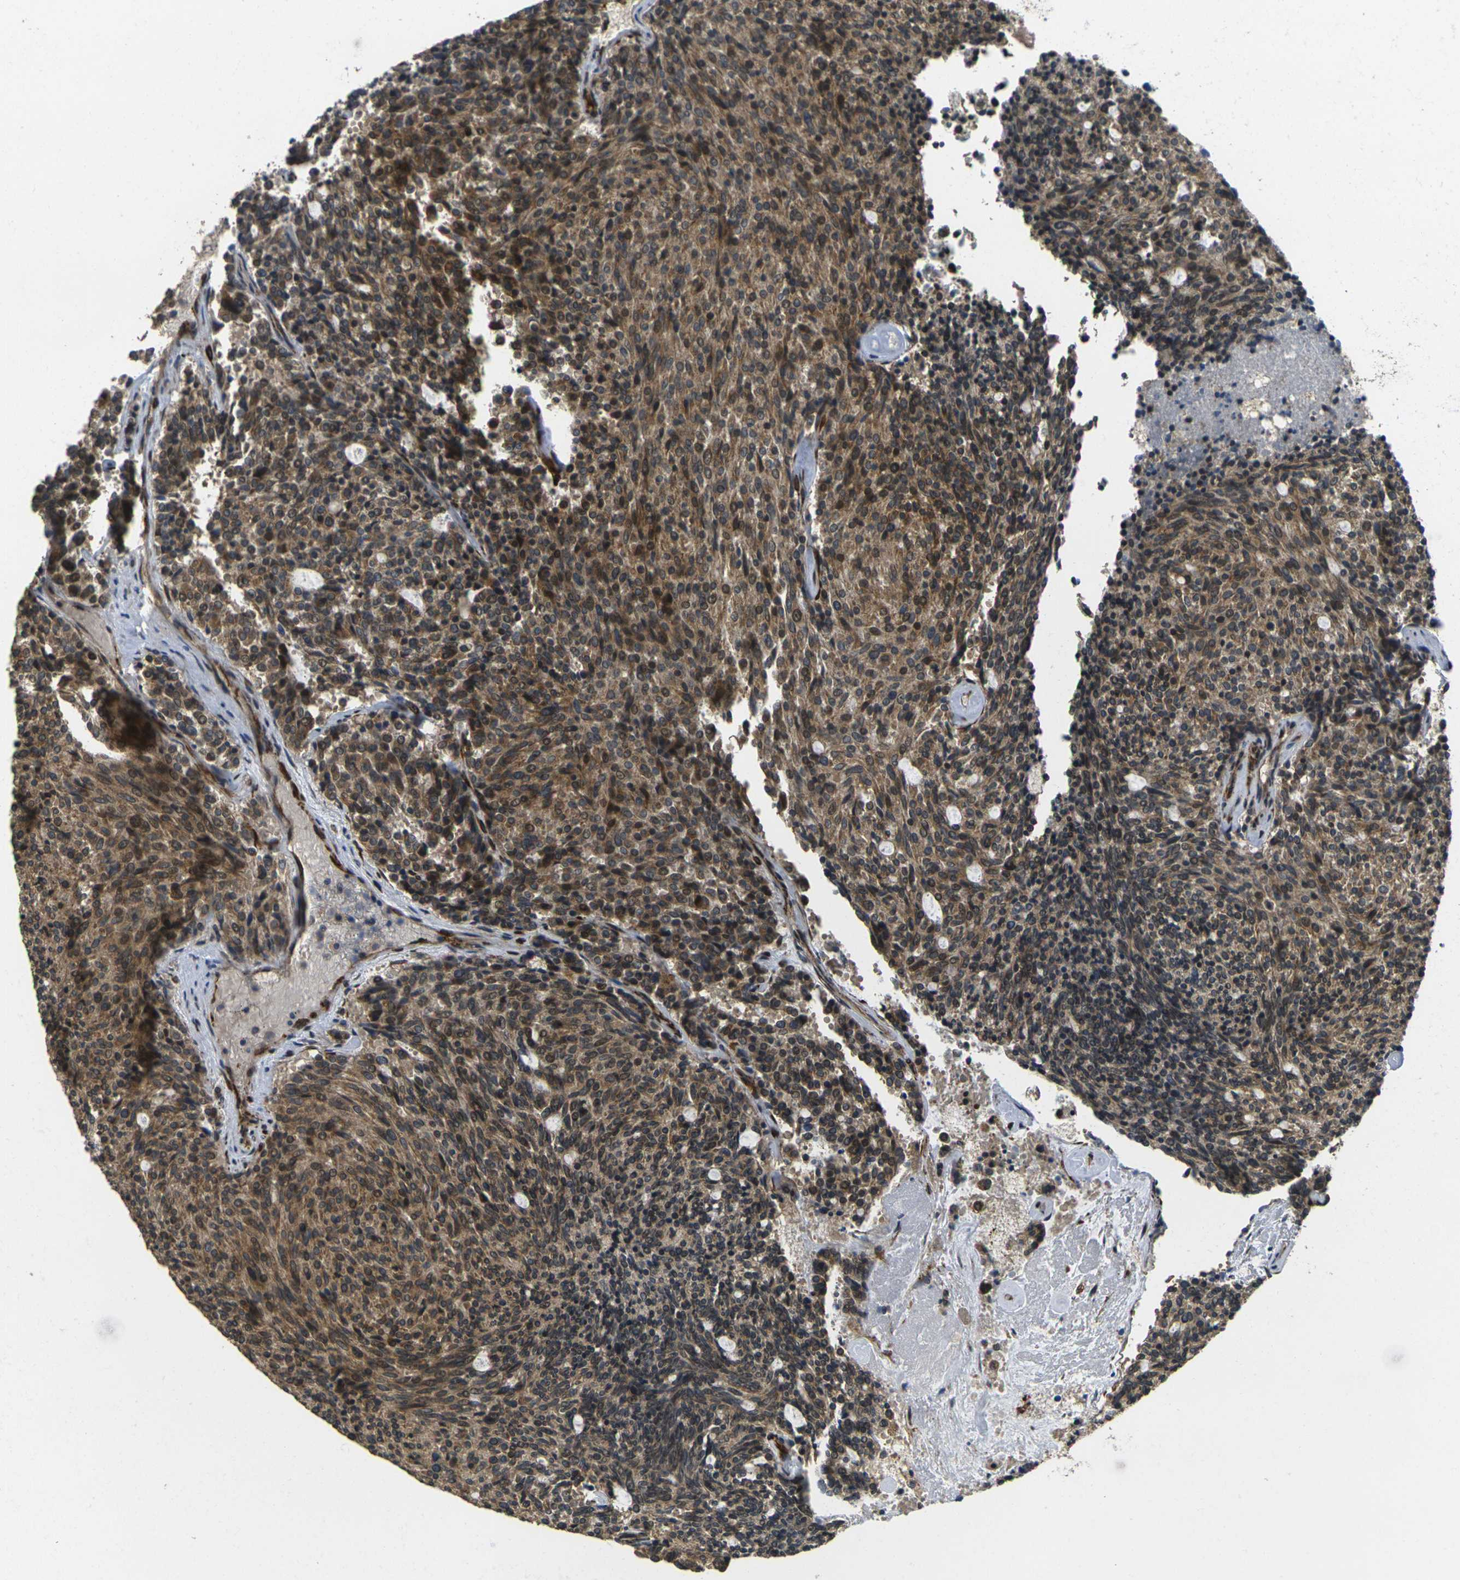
{"staining": {"intensity": "moderate", "quantity": "25%-75%", "location": "cytoplasmic/membranous"}, "tissue": "carcinoid", "cell_type": "Tumor cells", "image_type": "cancer", "snomed": [{"axis": "morphology", "description": "Carcinoid, malignant, NOS"}, {"axis": "topography", "description": "Pancreas"}], "caption": "About 25%-75% of tumor cells in human carcinoid reveal moderate cytoplasmic/membranous protein positivity as visualized by brown immunohistochemical staining.", "gene": "FUT11", "patient": {"sex": "female", "age": 54}}